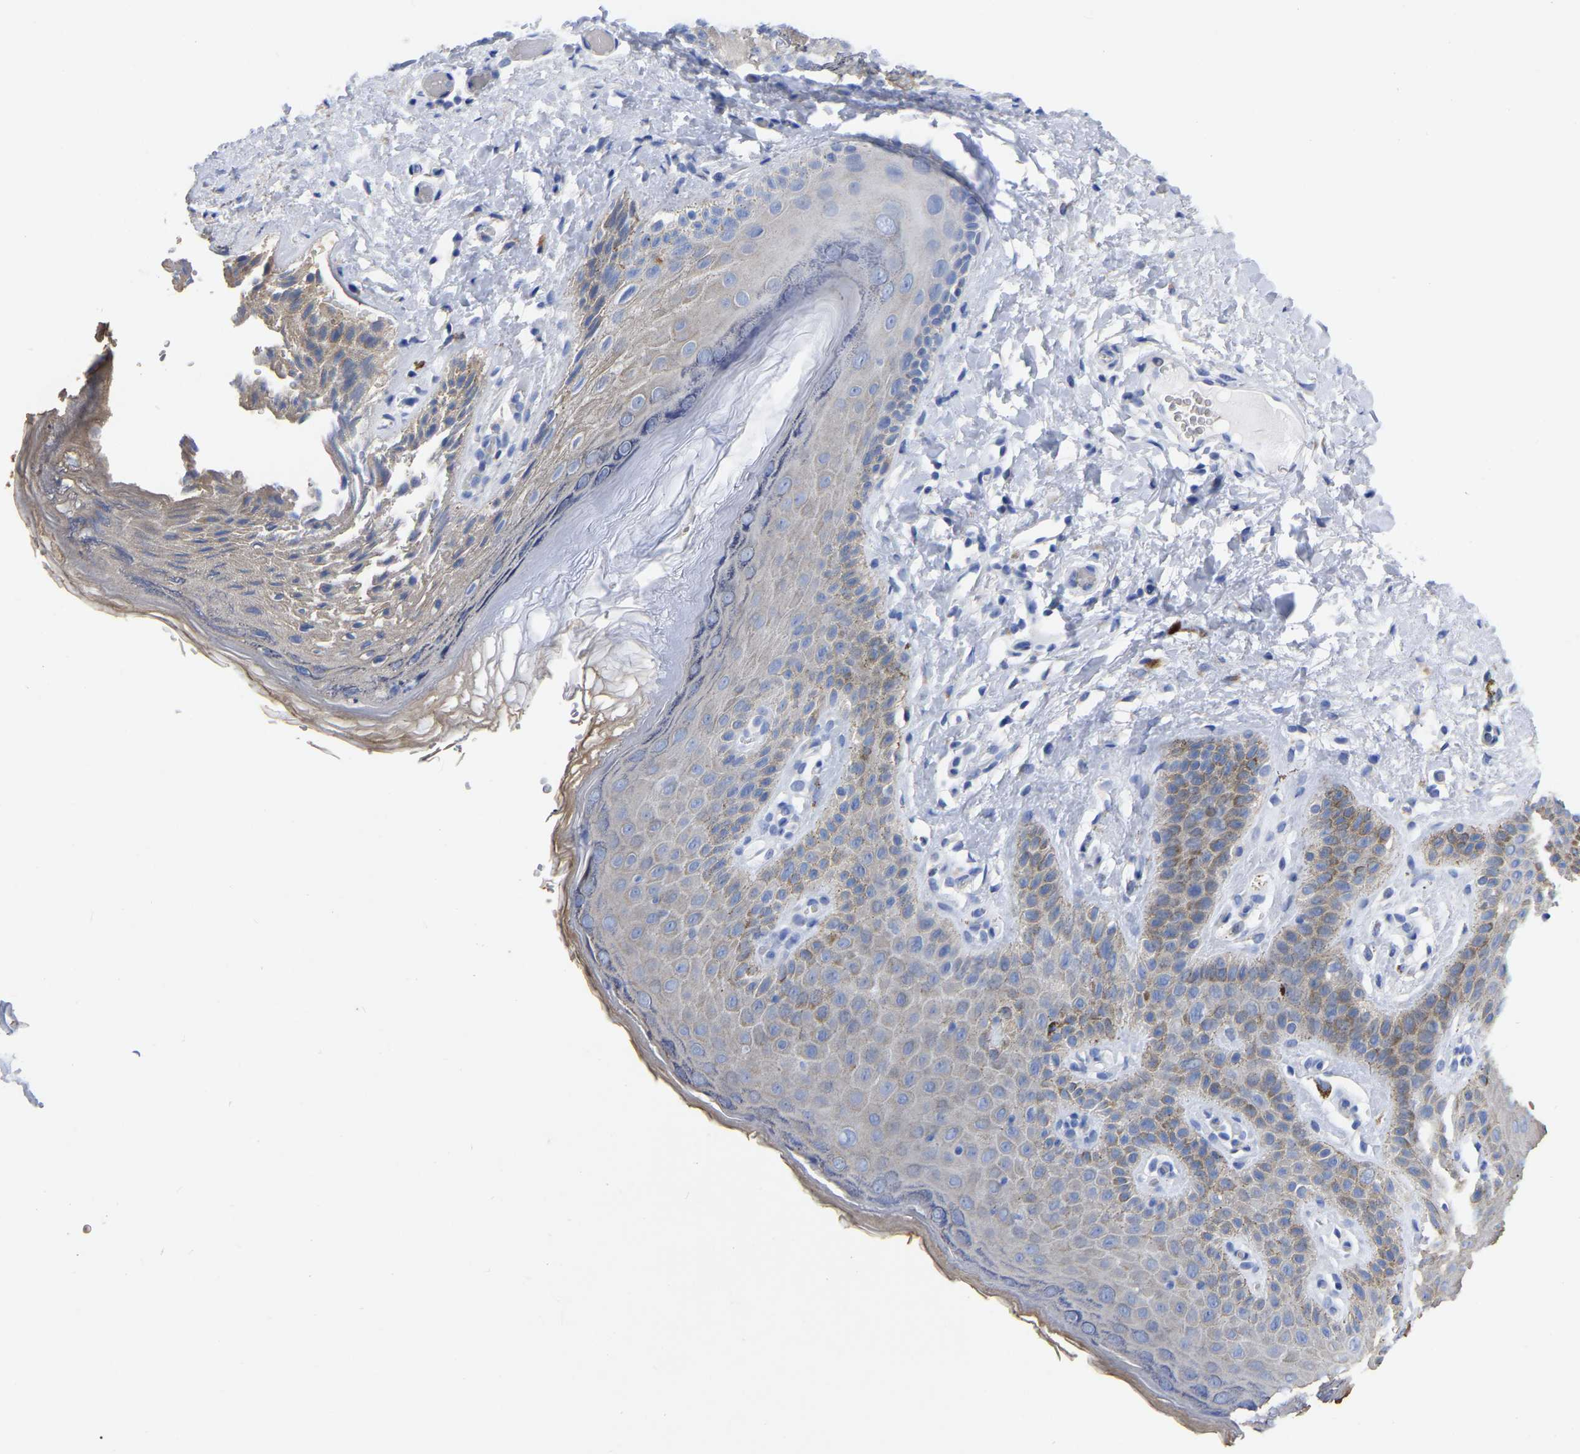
{"staining": {"intensity": "moderate", "quantity": "<25%", "location": "cytoplasmic/membranous"}, "tissue": "skin", "cell_type": "Epidermal cells", "image_type": "normal", "snomed": [{"axis": "morphology", "description": "Normal tissue, NOS"}, {"axis": "topography", "description": "Anal"}], "caption": "Benign skin was stained to show a protein in brown. There is low levels of moderate cytoplasmic/membranous positivity in approximately <25% of epidermal cells.", "gene": "GDF3", "patient": {"sex": "male", "age": 44}}